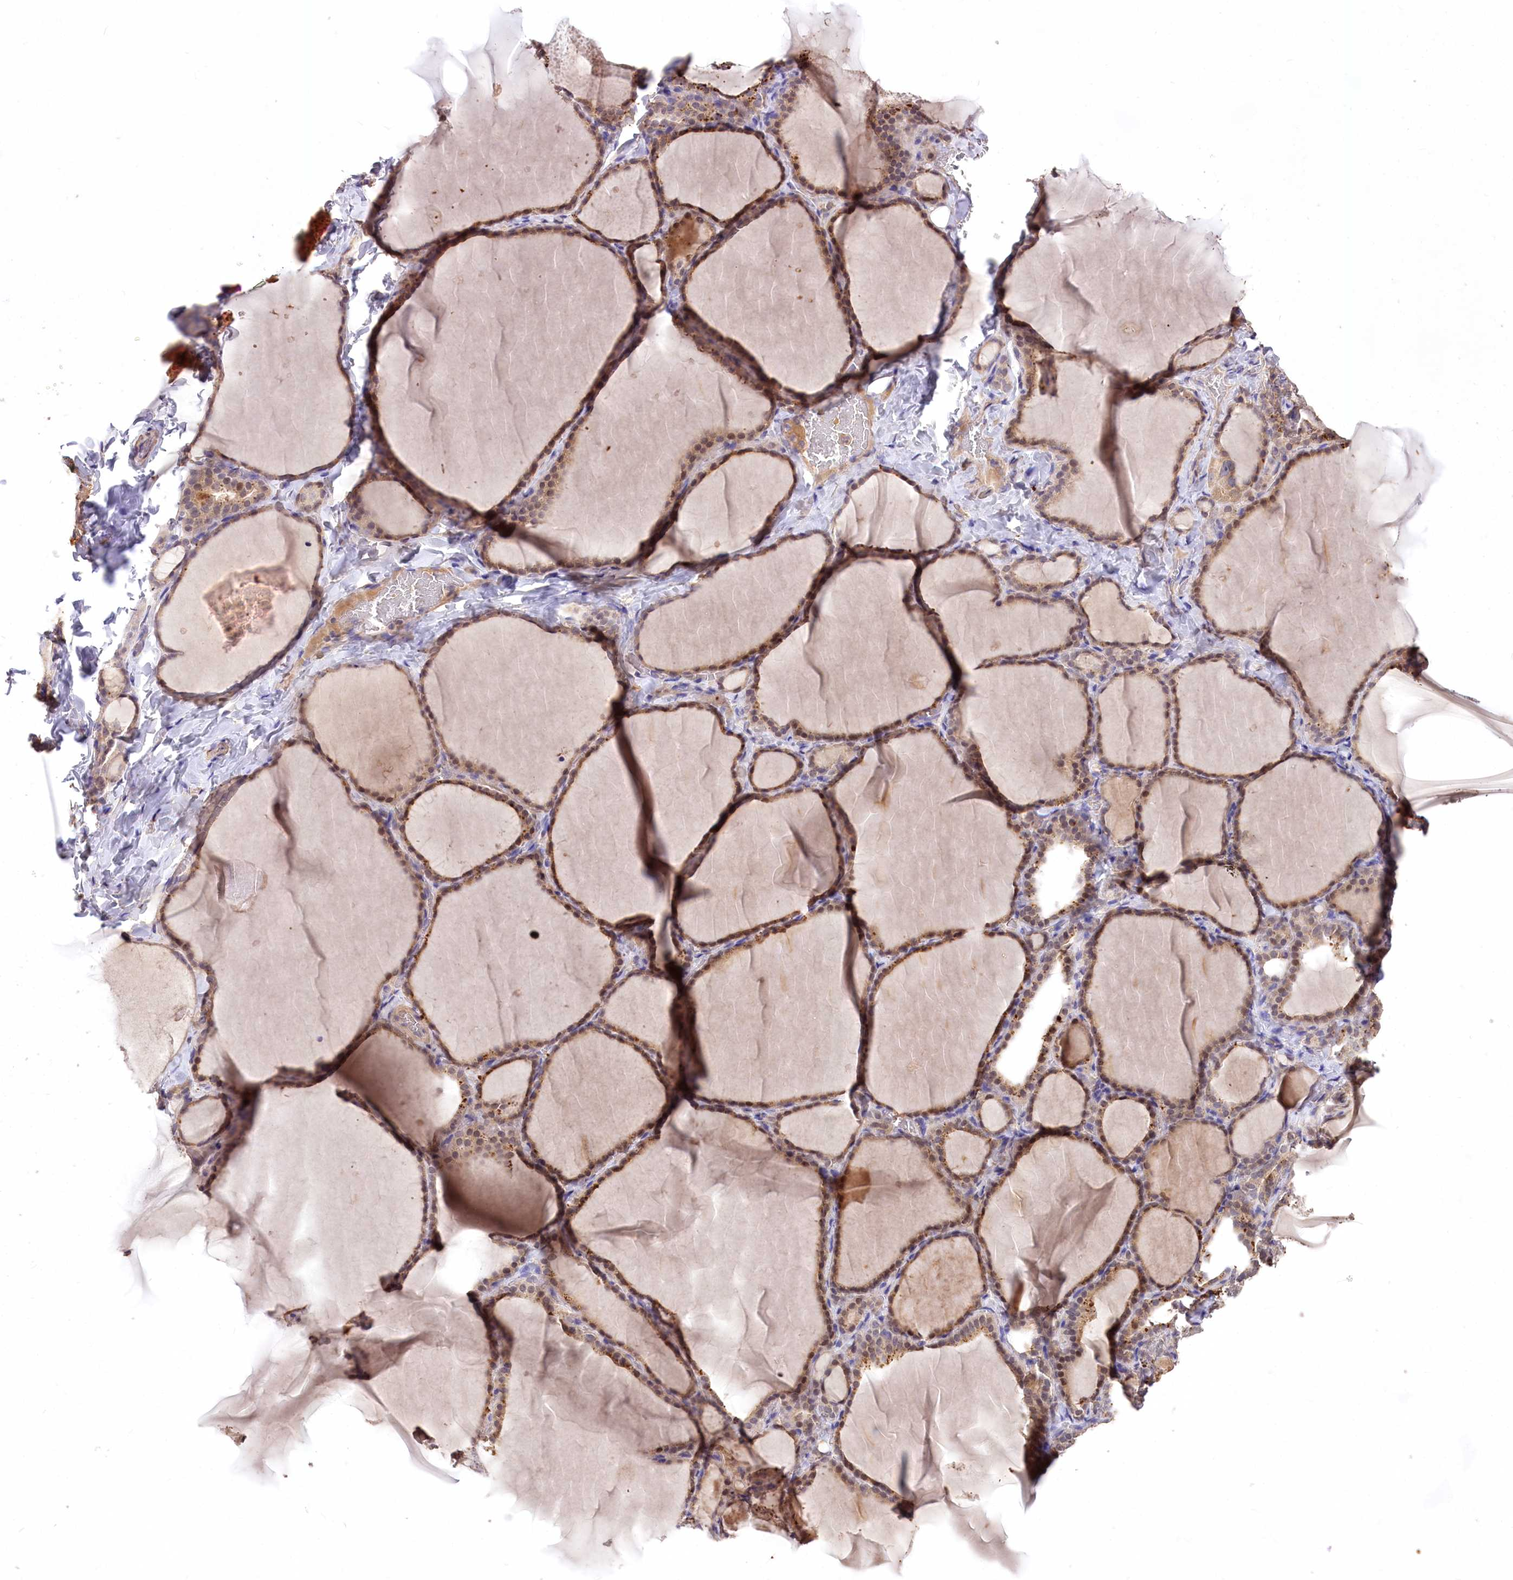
{"staining": {"intensity": "weak", "quantity": ">75%", "location": "cytoplasmic/membranous"}, "tissue": "thyroid gland", "cell_type": "Glandular cells", "image_type": "normal", "snomed": [{"axis": "morphology", "description": "Normal tissue, NOS"}, {"axis": "topography", "description": "Thyroid gland"}], "caption": "Protein analysis of normal thyroid gland shows weak cytoplasmic/membranous staining in about >75% of glandular cells. (DAB (3,3'-diaminobenzidine) = brown stain, brightfield microscopy at high magnification).", "gene": "PCYOX1L", "patient": {"sex": "female", "age": 22}}